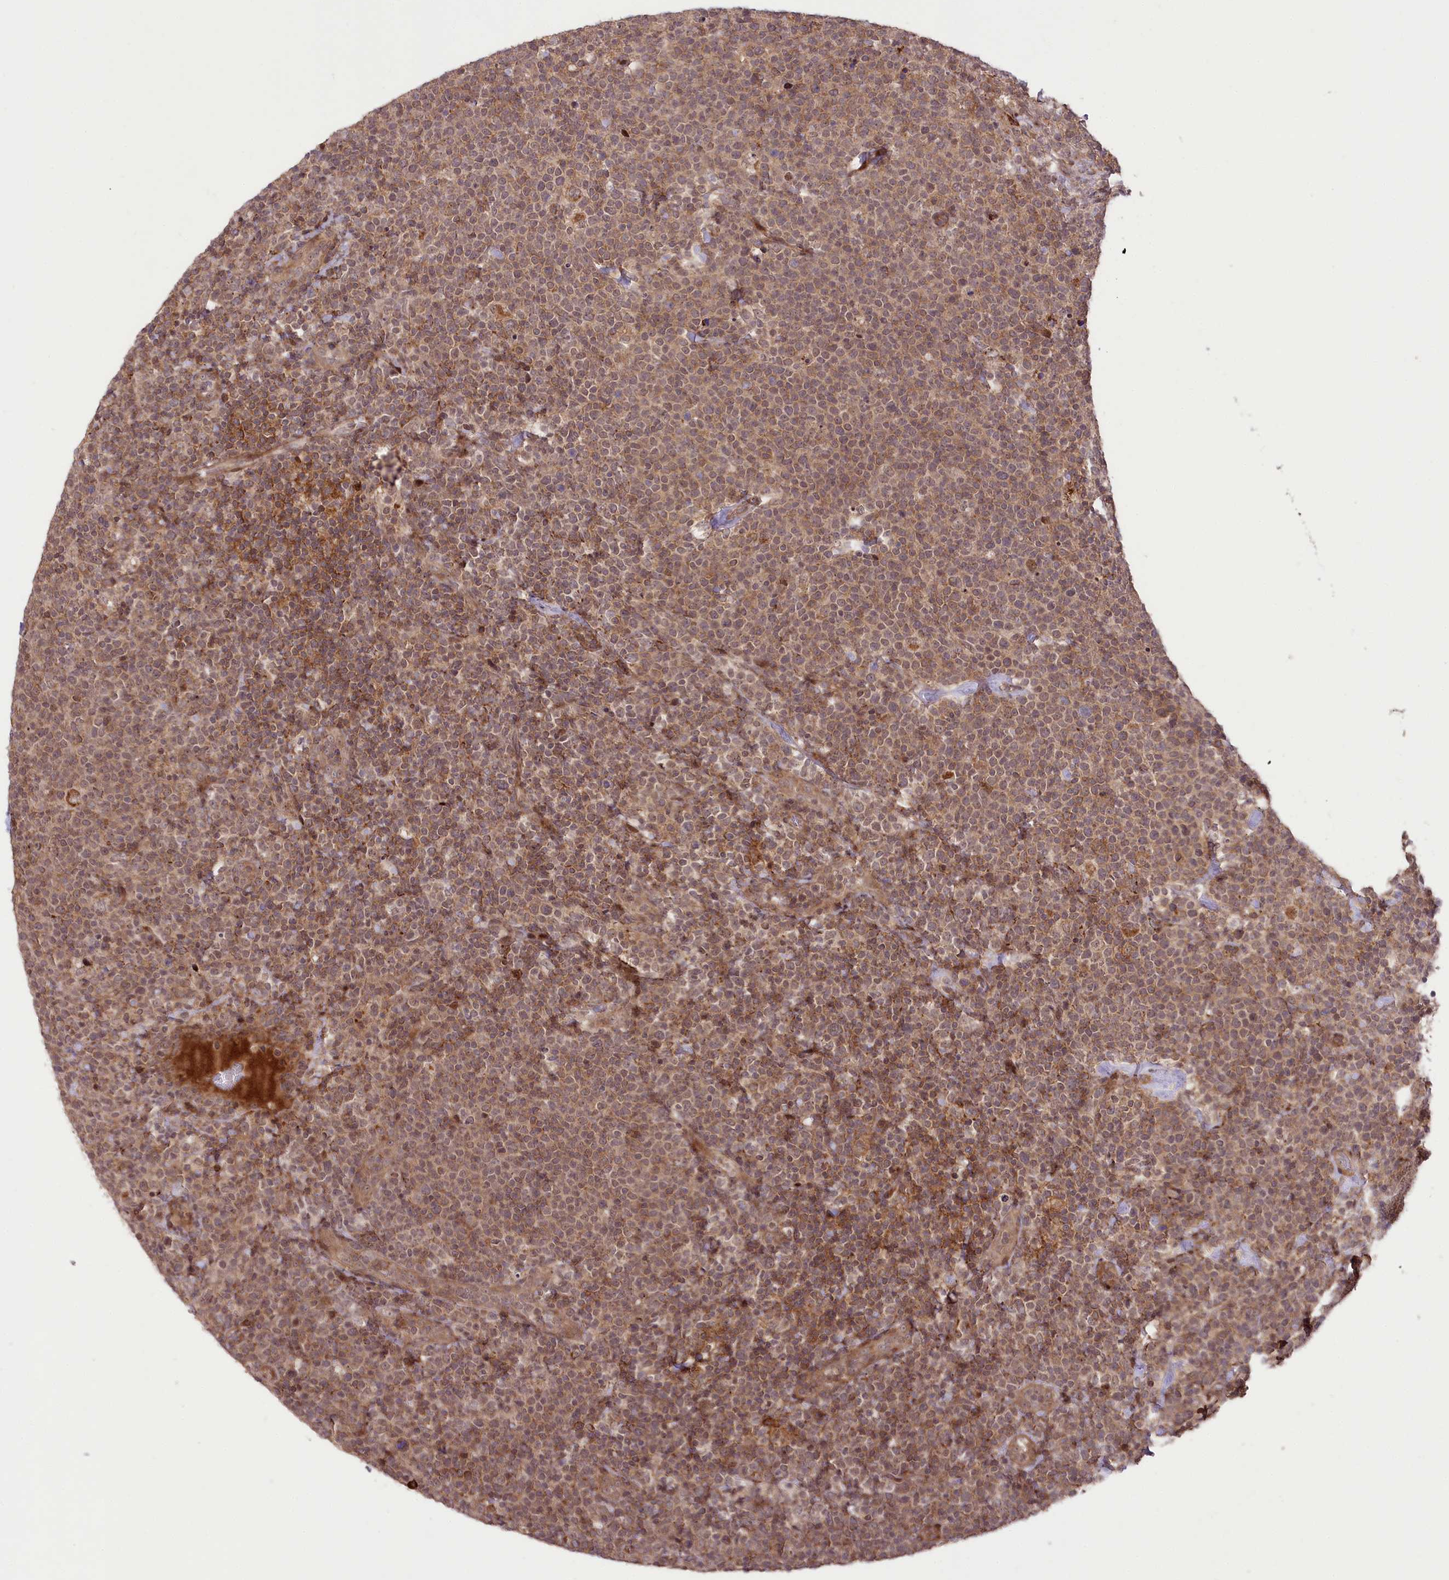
{"staining": {"intensity": "moderate", "quantity": "25%-75%", "location": "cytoplasmic/membranous"}, "tissue": "lymphoma", "cell_type": "Tumor cells", "image_type": "cancer", "snomed": [{"axis": "morphology", "description": "Malignant lymphoma, non-Hodgkin's type, High grade"}, {"axis": "topography", "description": "Lymph node"}], "caption": "Protein expression analysis of human lymphoma reveals moderate cytoplasmic/membranous expression in about 25%-75% of tumor cells.", "gene": "PHLDB1", "patient": {"sex": "male", "age": 61}}